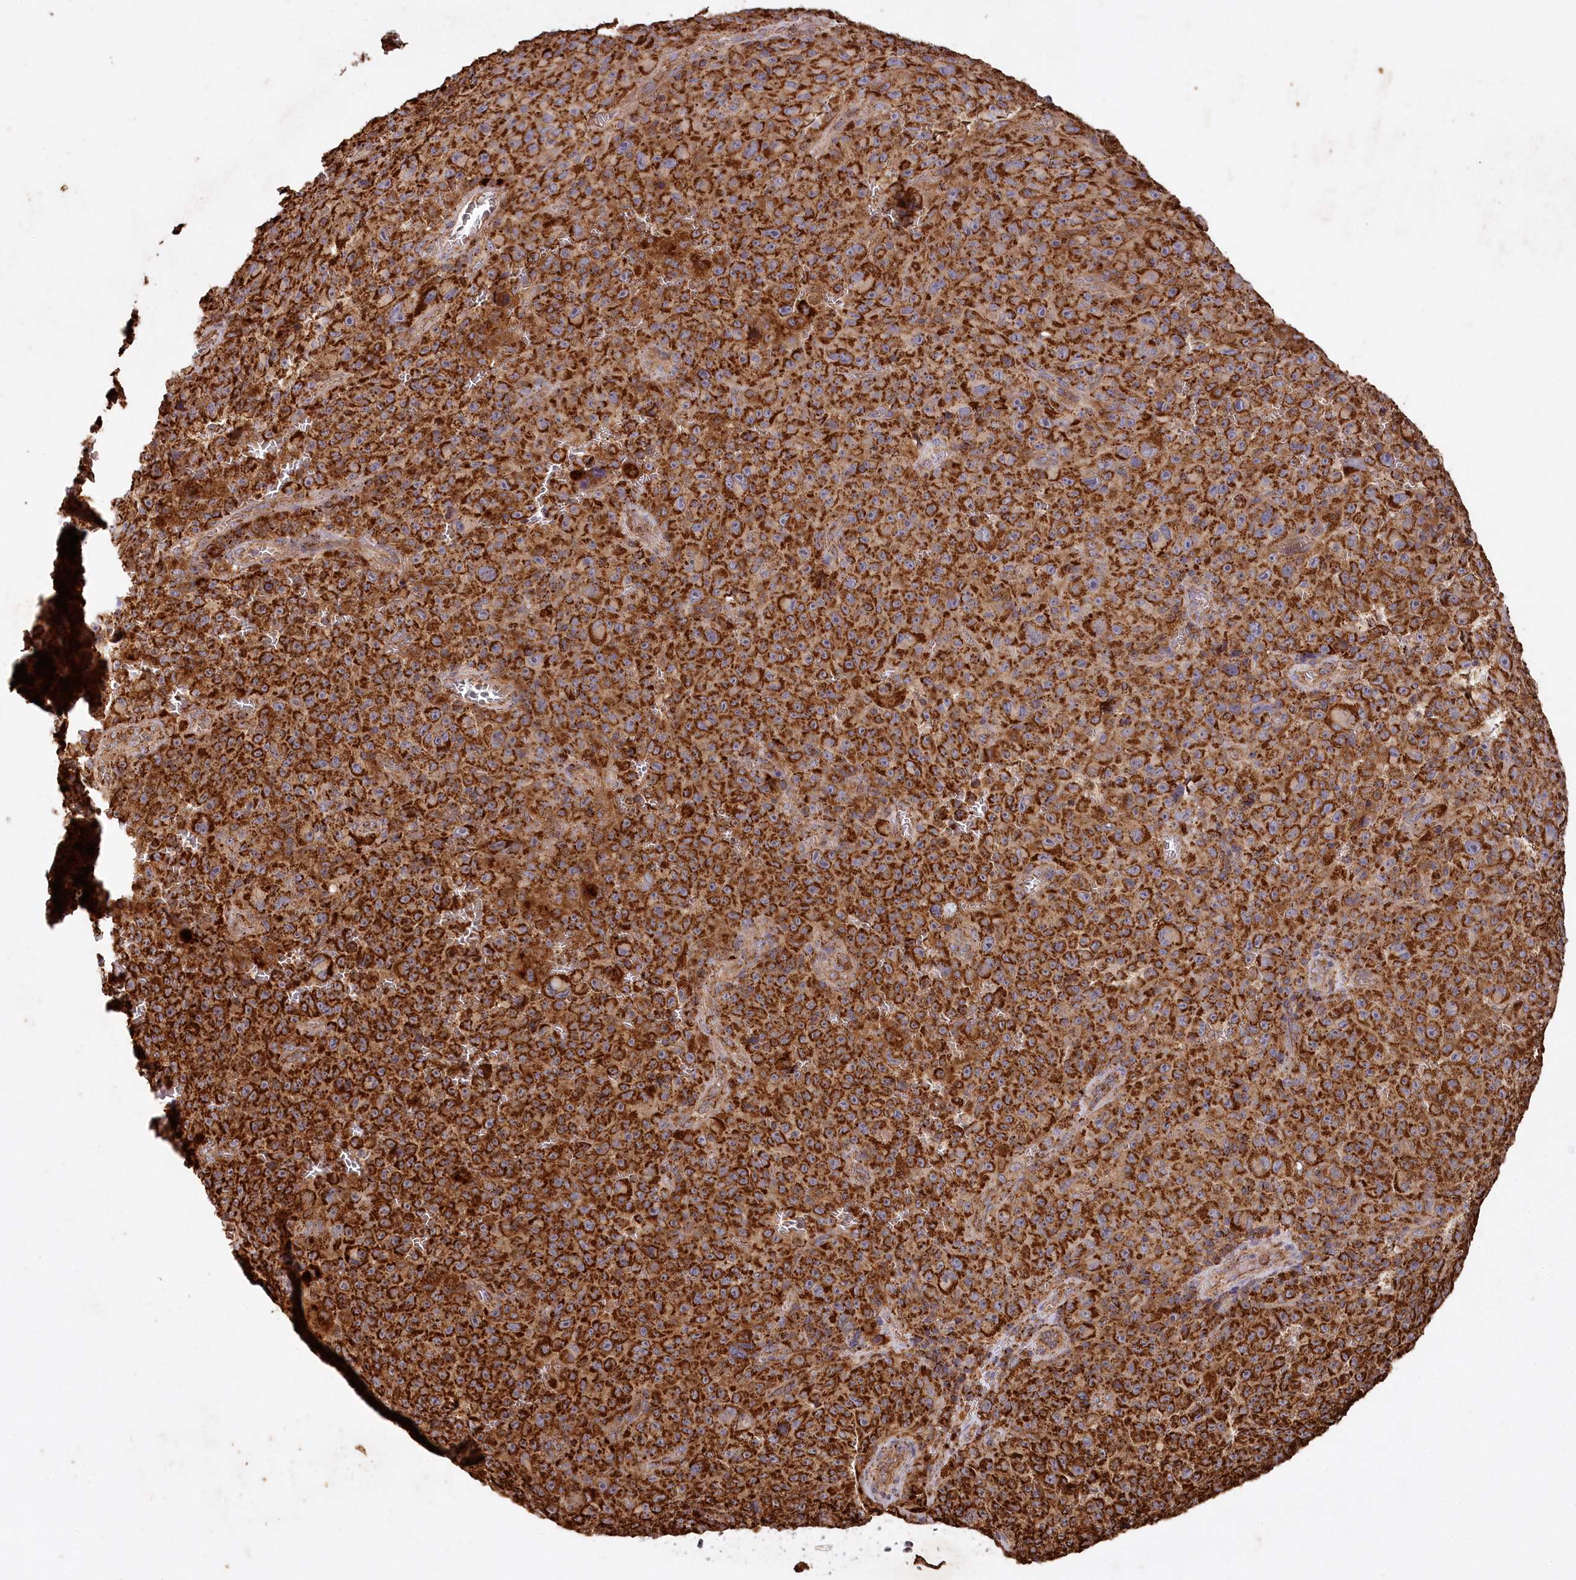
{"staining": {"intensity": "strong", "quantity": ">75%", "location": "cytoplasmic/membranous"}, "tissue": "melanoma", "cell_type": "Tumor cells", "image_type": "cancer", "snomed": [{"axis": "morphology", "description": "Malignant melanoma, NOS"}, {"axis": "topography", "description": "Skin"}], "caption": "Brown immunohistochemical staining in melanoma displays strong cytoplasmic/membranous expression in approximately >75% of tumor cells.", "gene": "CARD19", "patient": {"sex": "female", "age": 82}}